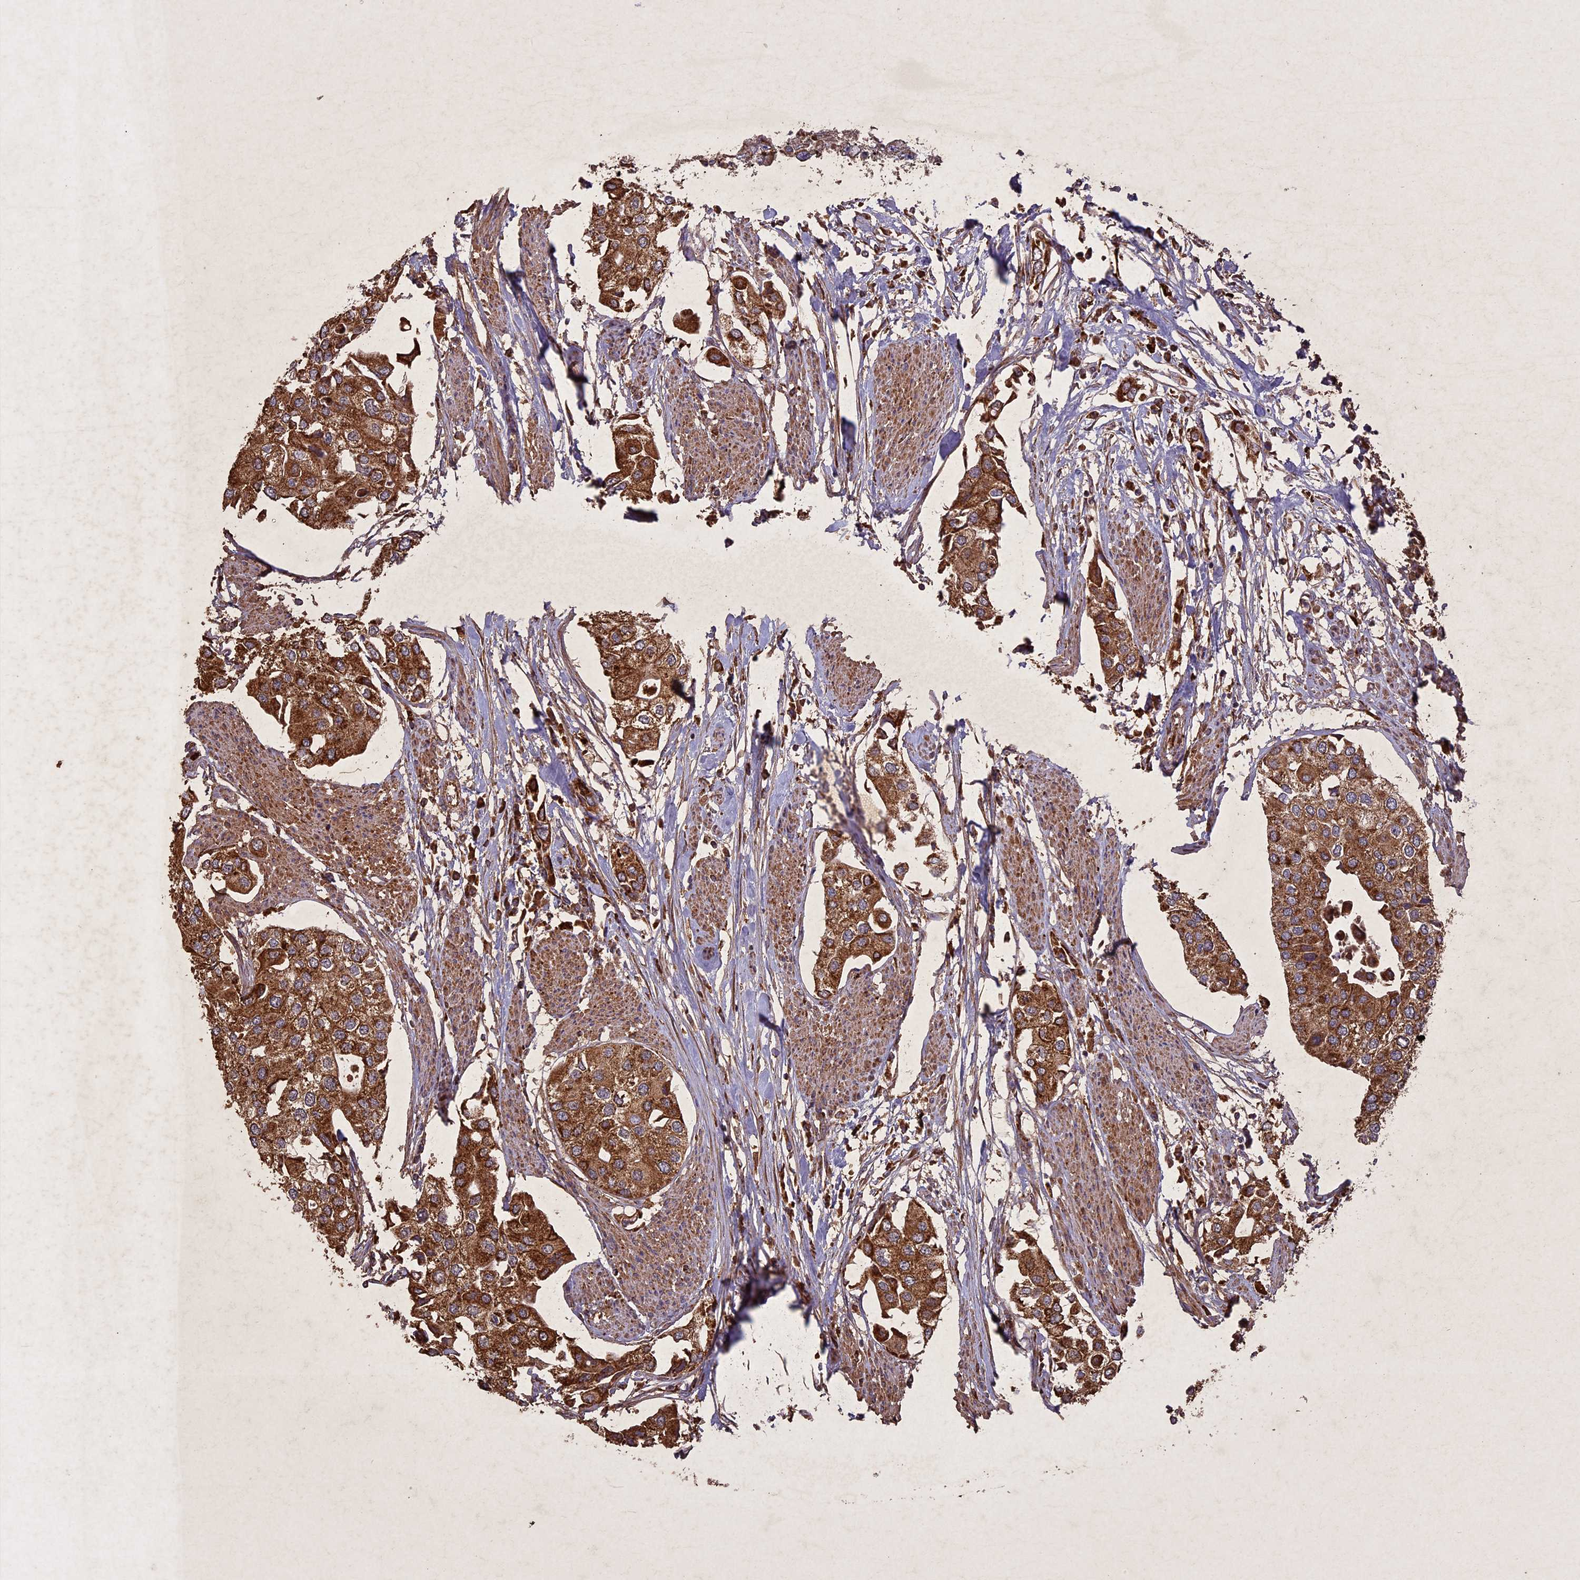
{"staining": {"intensity": "moderate", "quantity": ">75%", "location": "cytoplasmic/membranous"}, "tissue": "urothelial cancer", "cell_type": "Tumor cells", "image_type": "cancer", "snomed": [{"axis": "morphology", "description": "Urothelial carcinoma, High grade"}, {"axis": "topography", "description": "Urinary bladder"}], "caption": "Immunohistochemical staining of human urothelial carcinoma (high-grade) displays moderate cytoplasmic/membranous protein expression in approximately >75% of tumor cells. The protein is stained brown, and the nuclei are stained in blue (DAB (3,3'-diaminobenzidine) IHC with brightfield microscopy, high magnification).", "gene": "CIAO2B", "patient": {"sex": "male", "age": 64}}